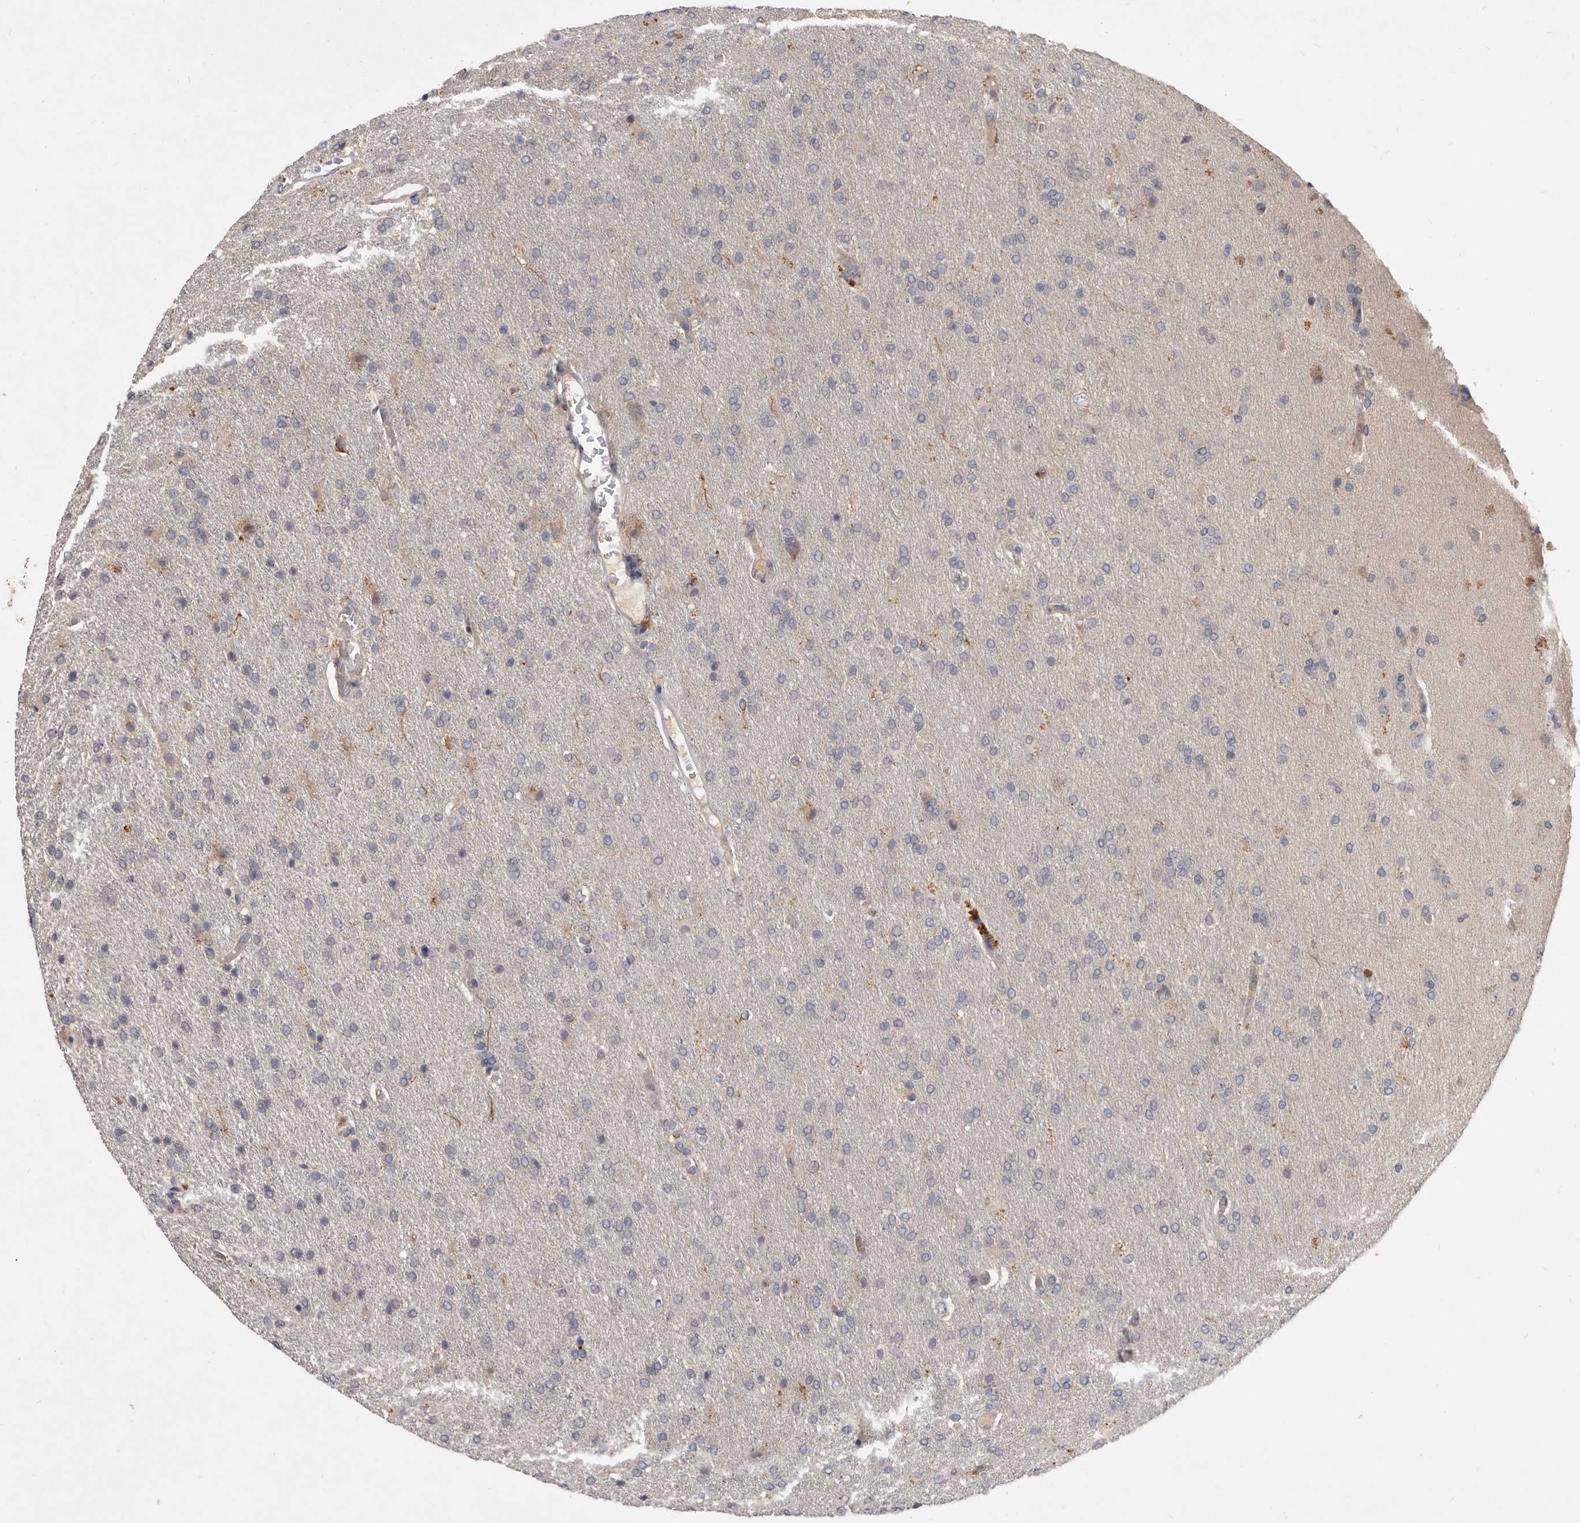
{"staining": {"intensity": "negative", "quantity": "none", "location": "none"}, "tissue": "glioma", "cell_type": "Tumor cells", "image_type": "cancer", "snomed": [{"axis": "morphology", "description": "Glioma, malignant, High grade"}, {"axis": "topography", "description": "Brain"}], "caption": "Immunohistochemistry (IHC) of malignant high-grade glioma exhibits no staining in tumor cells.", "gene": "SLC22A1", "patient": {"sex": "male", "age": 72}}